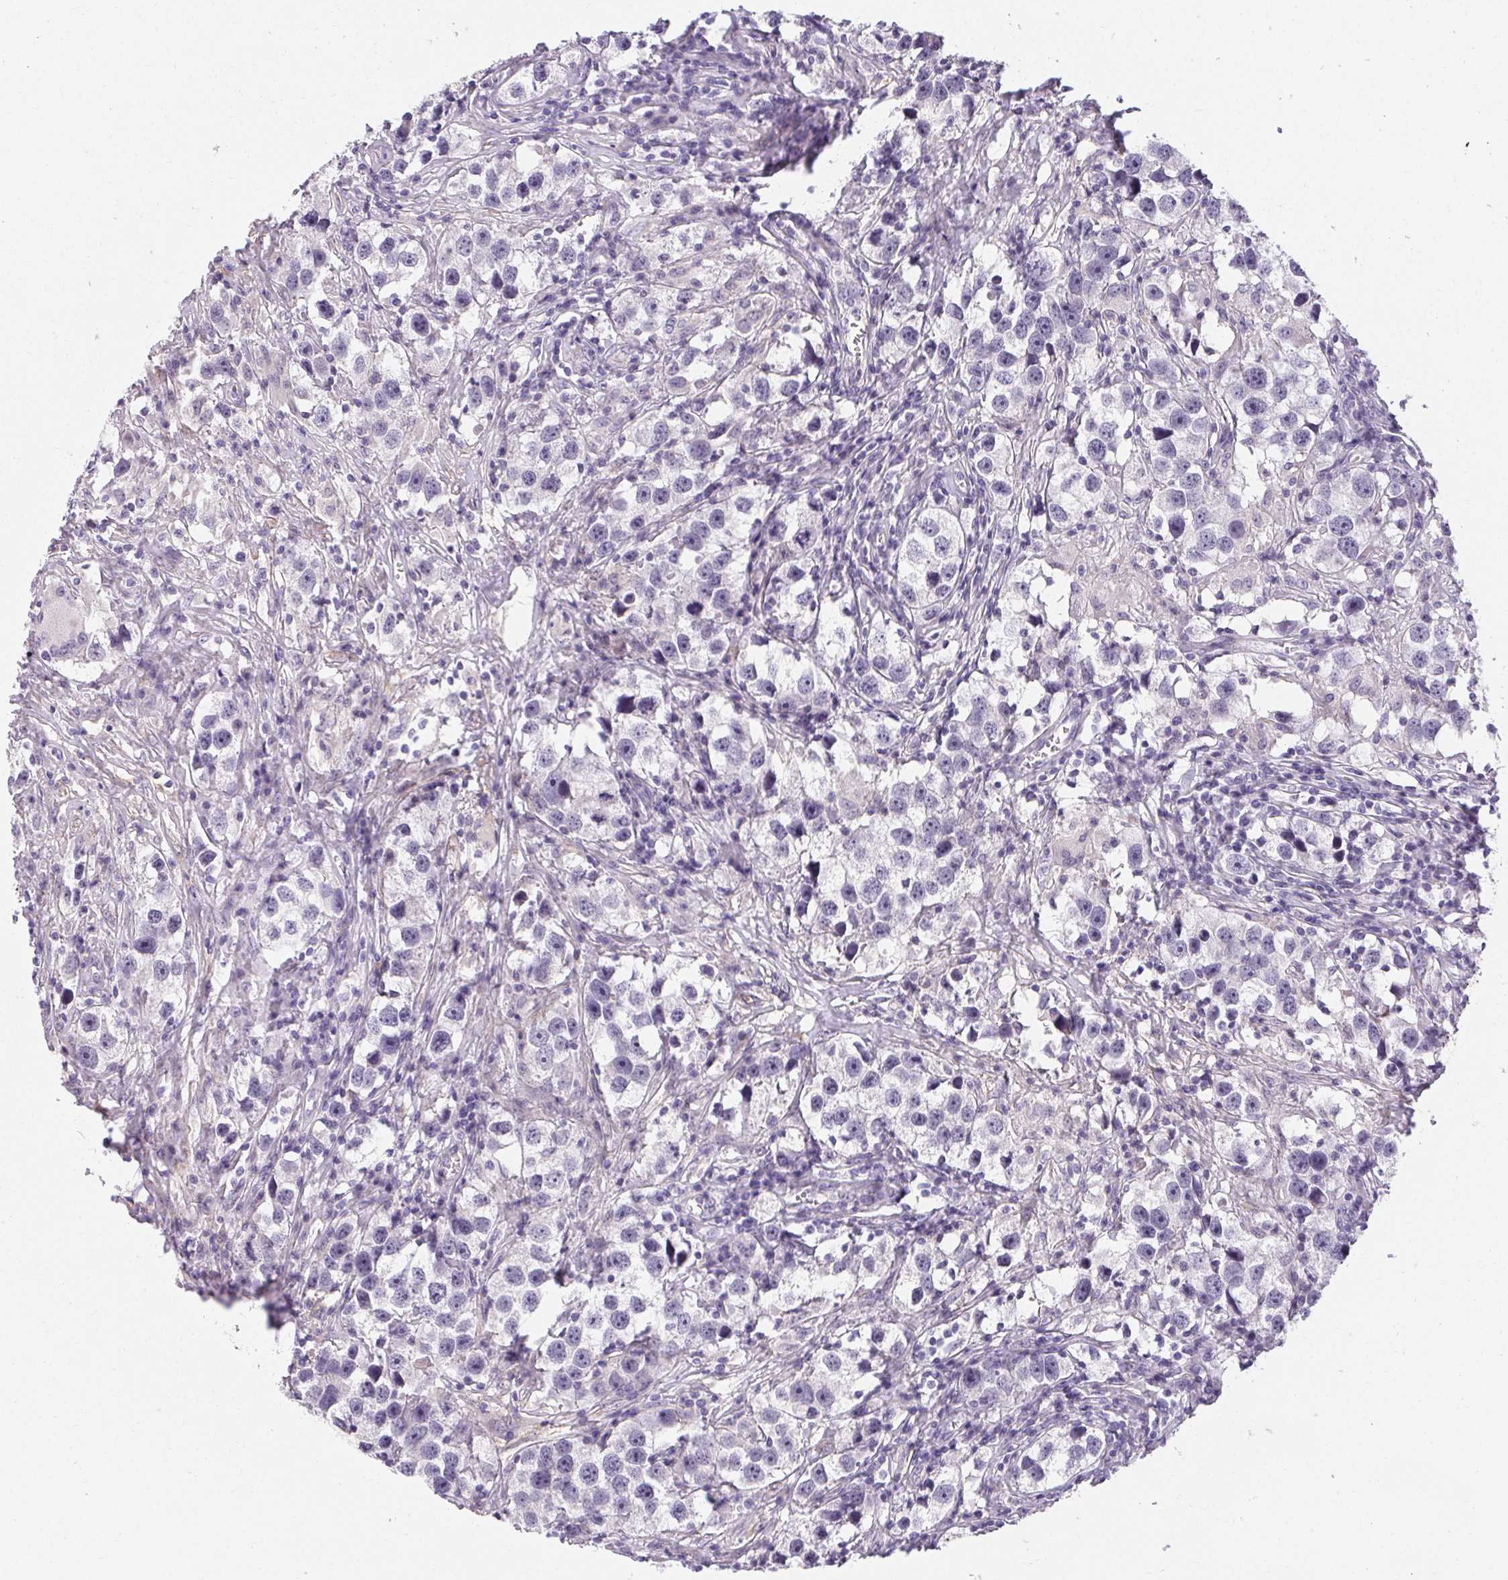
{"staining": {"intensity": "negative", "quantity": "none", "location": "none"}, "tissue": "testis cancer", "cell_type": "Tumor cells", "image_type": "cancer", "snomed": [{"axis": "morphology", "description": "Seminoma, NOS"}, {"axis": "topography", "description": "Testis"}], "caption": "High power microscopy micrograph of an immunohistochemistry histopathology image of testis cancer (seminoma), revealing no significant positivity in tumor cells.", "gene": "TMEM52B", "patient": {"sex": "male", "age": 49}}